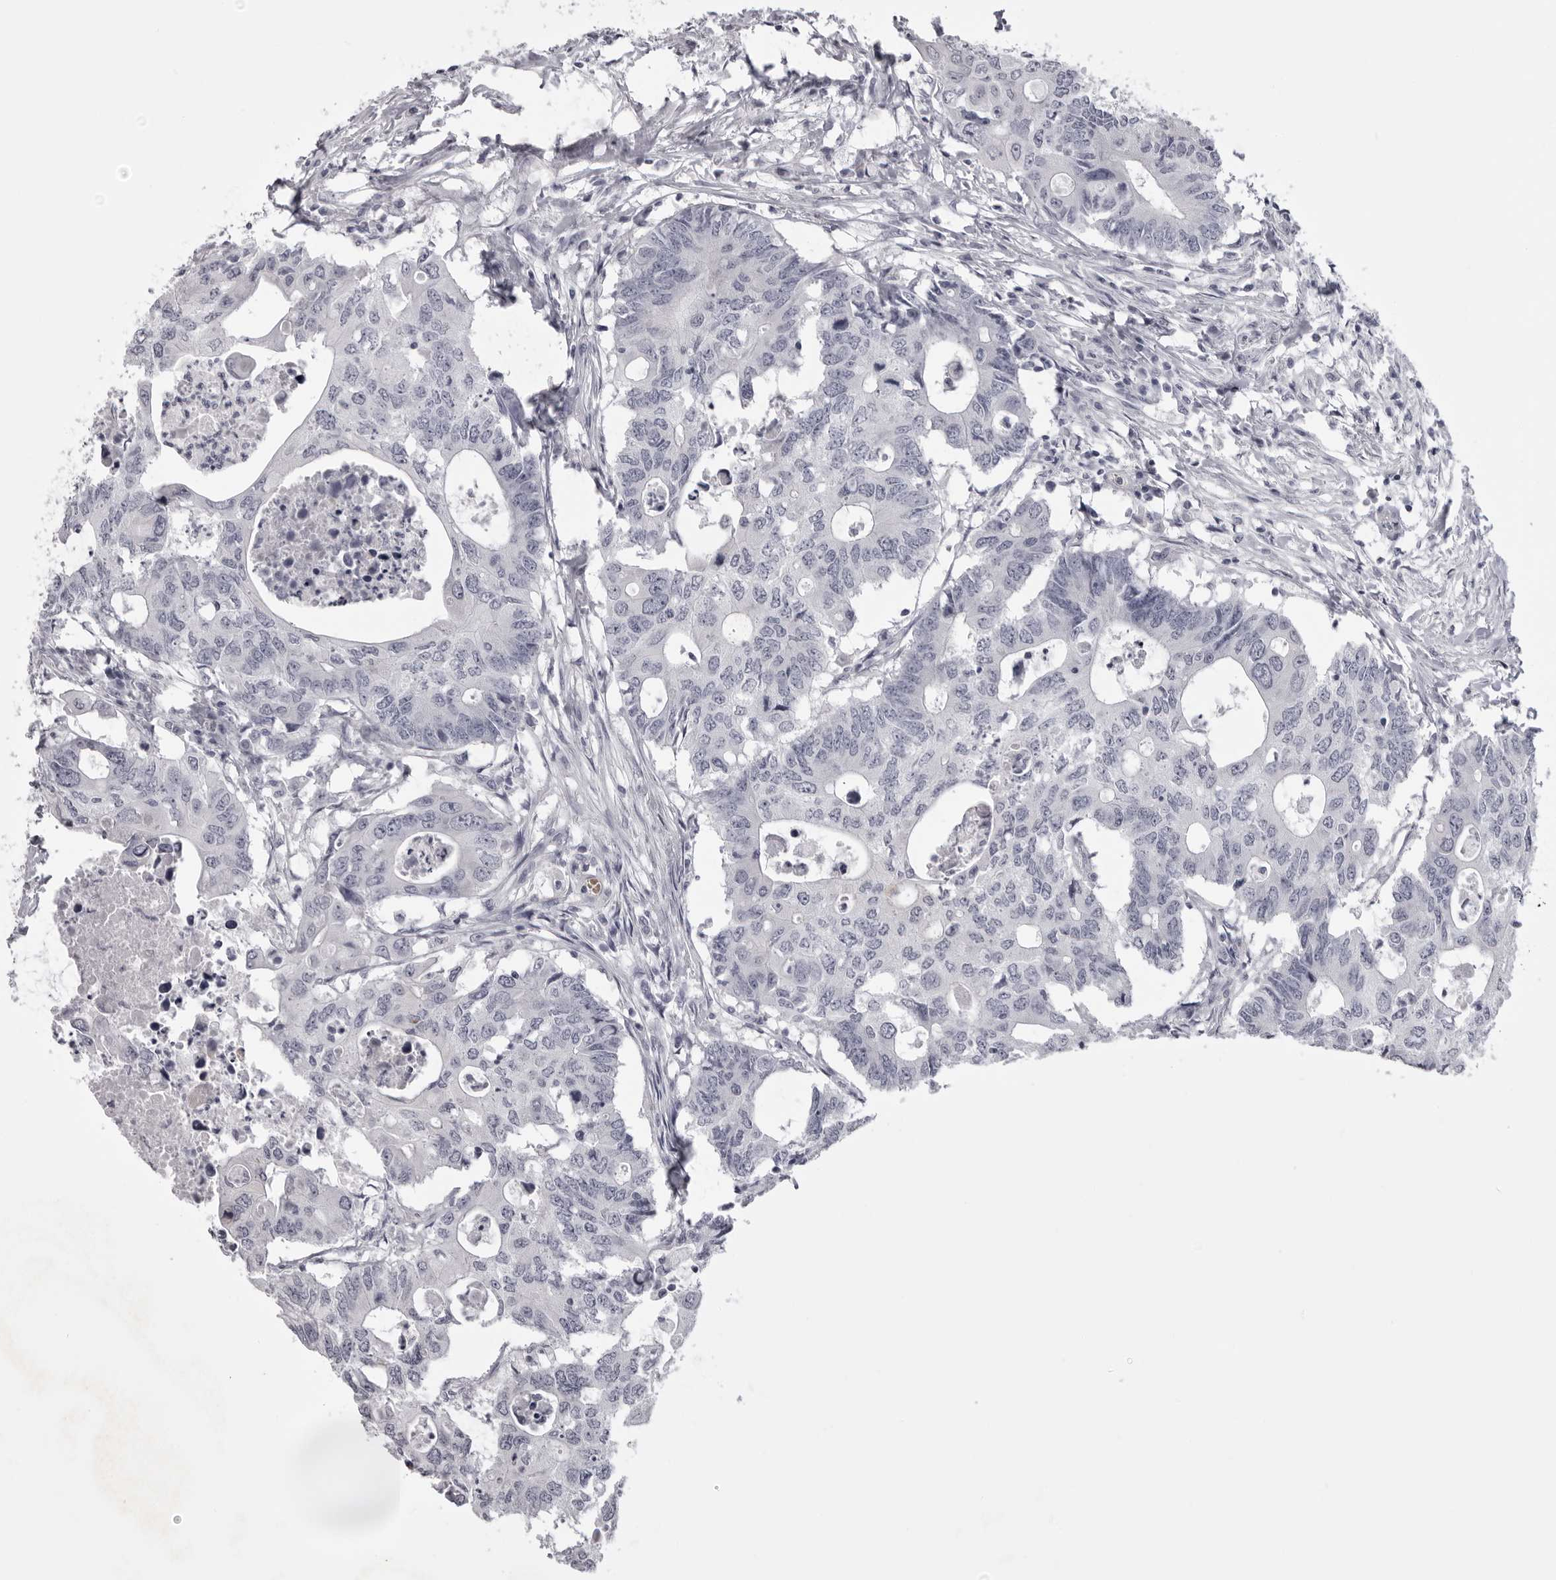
{"staining": {"intensity": "negative", "quantity": "none", "location": "none"}, "tissue": "colorectal cancer", "cell_type": "Tumor cells", "image_type": "cancer", "snomed": [{"axis": "morphology", "description": "Adenocarcinoma, NOS"}, {"axis": "topography", "description": "Colon"}], "caption": "Tumor cells are negative for brown protein staining in colorectal cancer.", "gene": "EPHA10", "patient": {"sex": "male", "age": 71}}